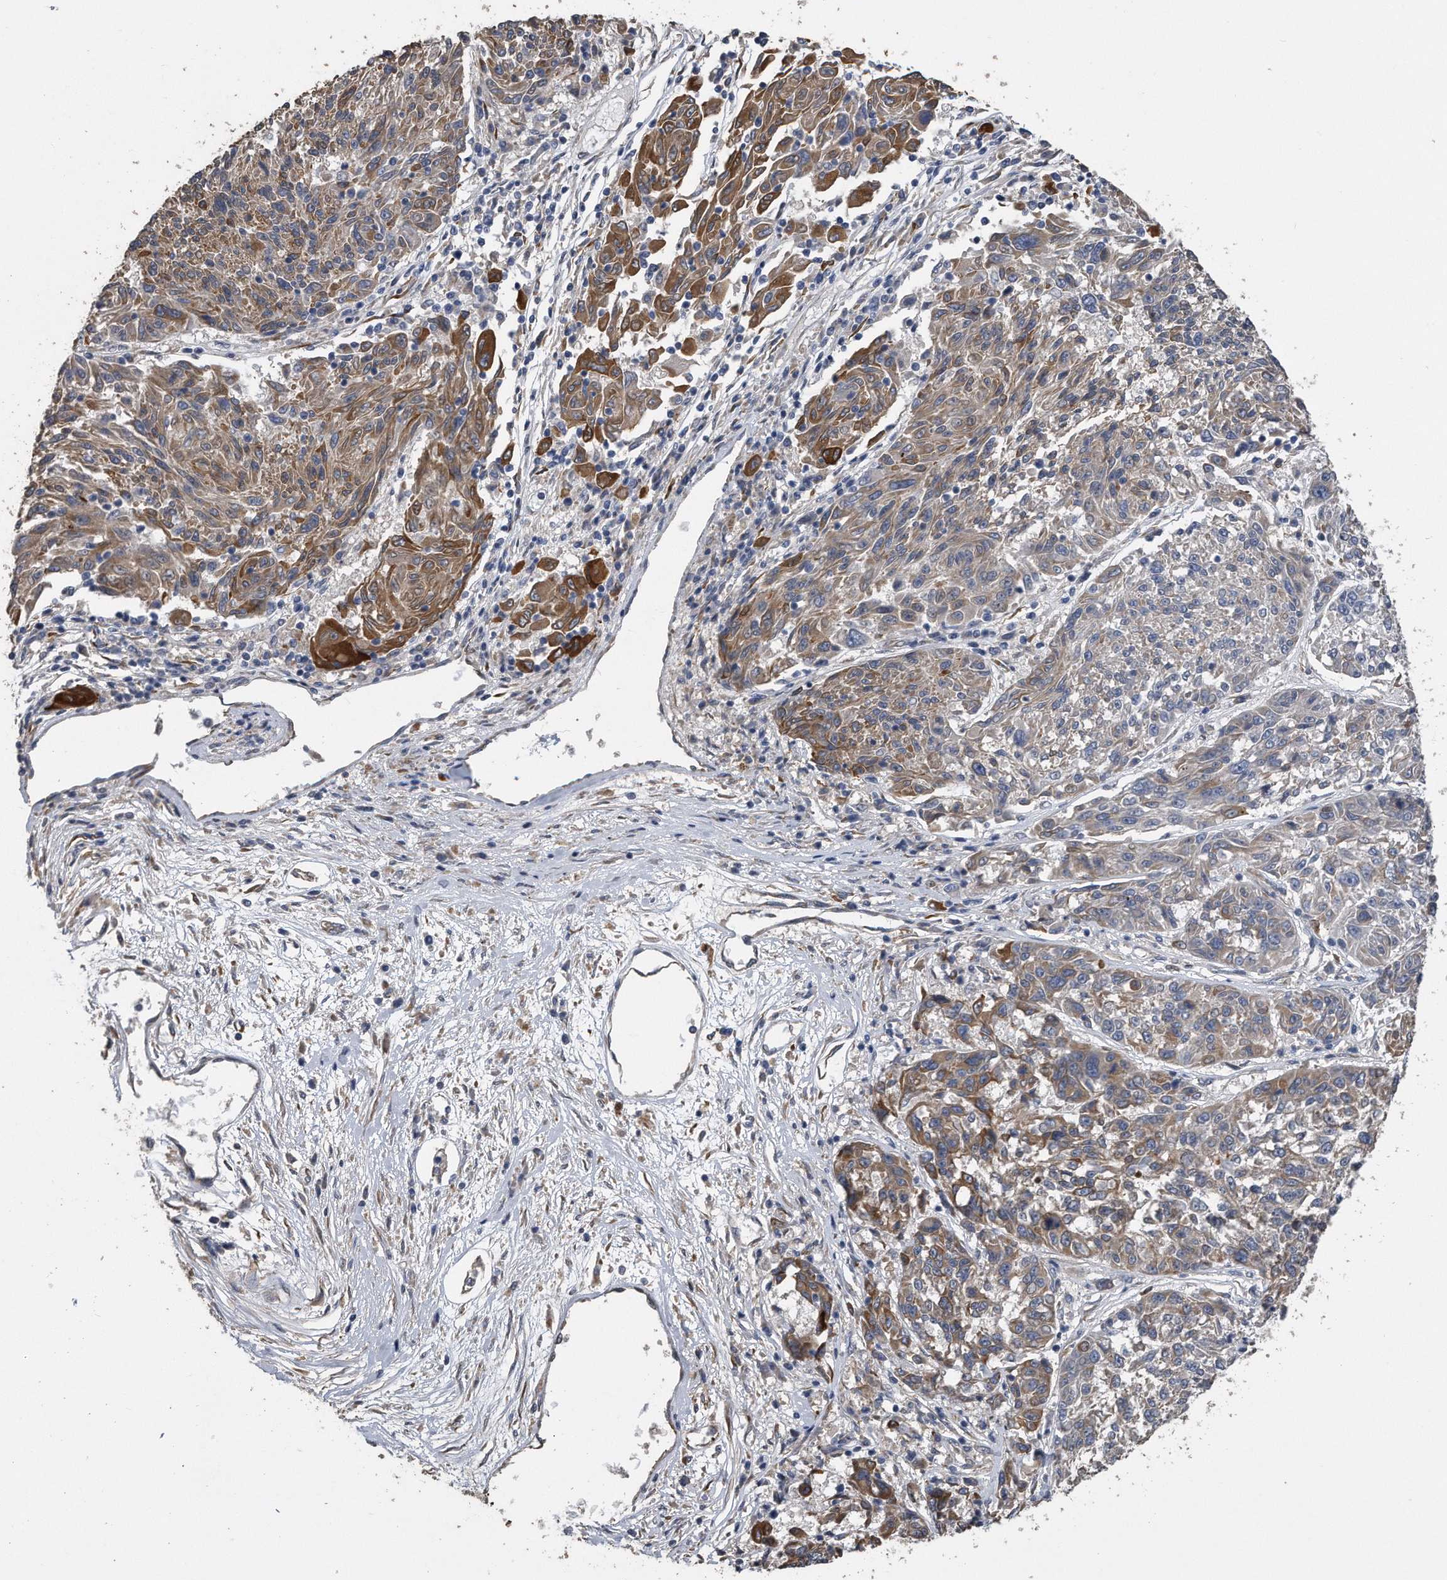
{"staining": {"intensity": "moderate", "quantity": "25%-75%", "location": "cytoplasmic/membranous"}, "tissue": "melanoma", "cell_type": "Tumor cells", "image_type": "cancer", "snomed": [{"axis": "morphology", "description": "Malignant melanoma, NOS"}, {"axis": "topography", "description": "Skin"}], "caption": "An image showing moderate cytoplasmic/membranous expression in approximately 25%-75% of tumor cells in melanoma, as visualized by brown immunohistochemical staining.", "gene": "PCLO", "patient": {"sex": "male", "age": 53}}